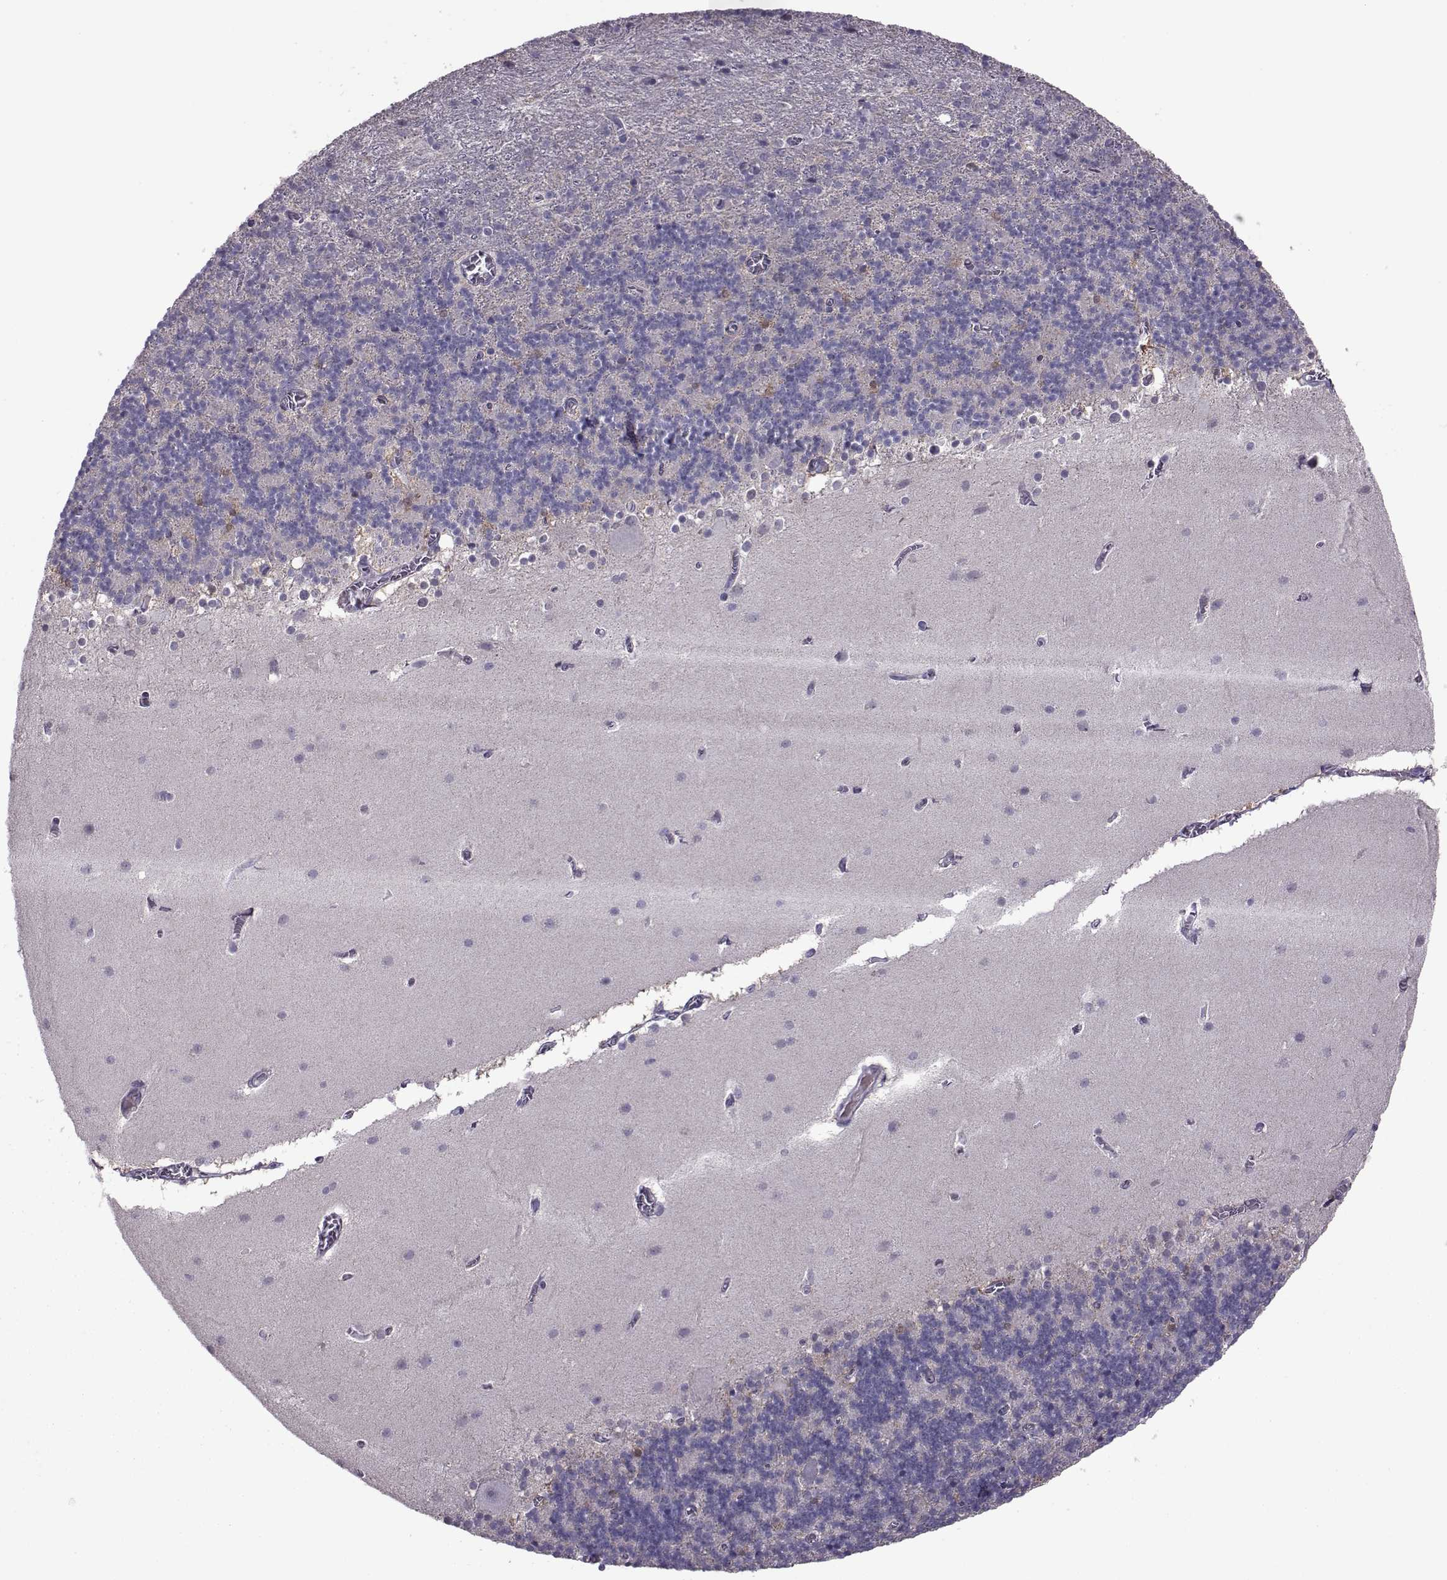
{"staining": {"intensity": "negative", "quantity": "none", "location": "none"}, "tissue": "cerebellum", "cell_type": "Cells in granular layer", "image_type": "normal", "snomed": [{"axis": "morphology", "description": "Normal tissue, NOS"}, {"axis": "topography", "description": "Cerebellum"}], "caption": "A histopathology image of cerebellum stained for a protein reveals no brown staining in cells in granular layer. (DAB (3,3'-diaminobenzidine) immunohistochemistry with hematoxylin counter stain).", "gene": "ASRGL1", "patient": {"sex": "male", "age": 70}}